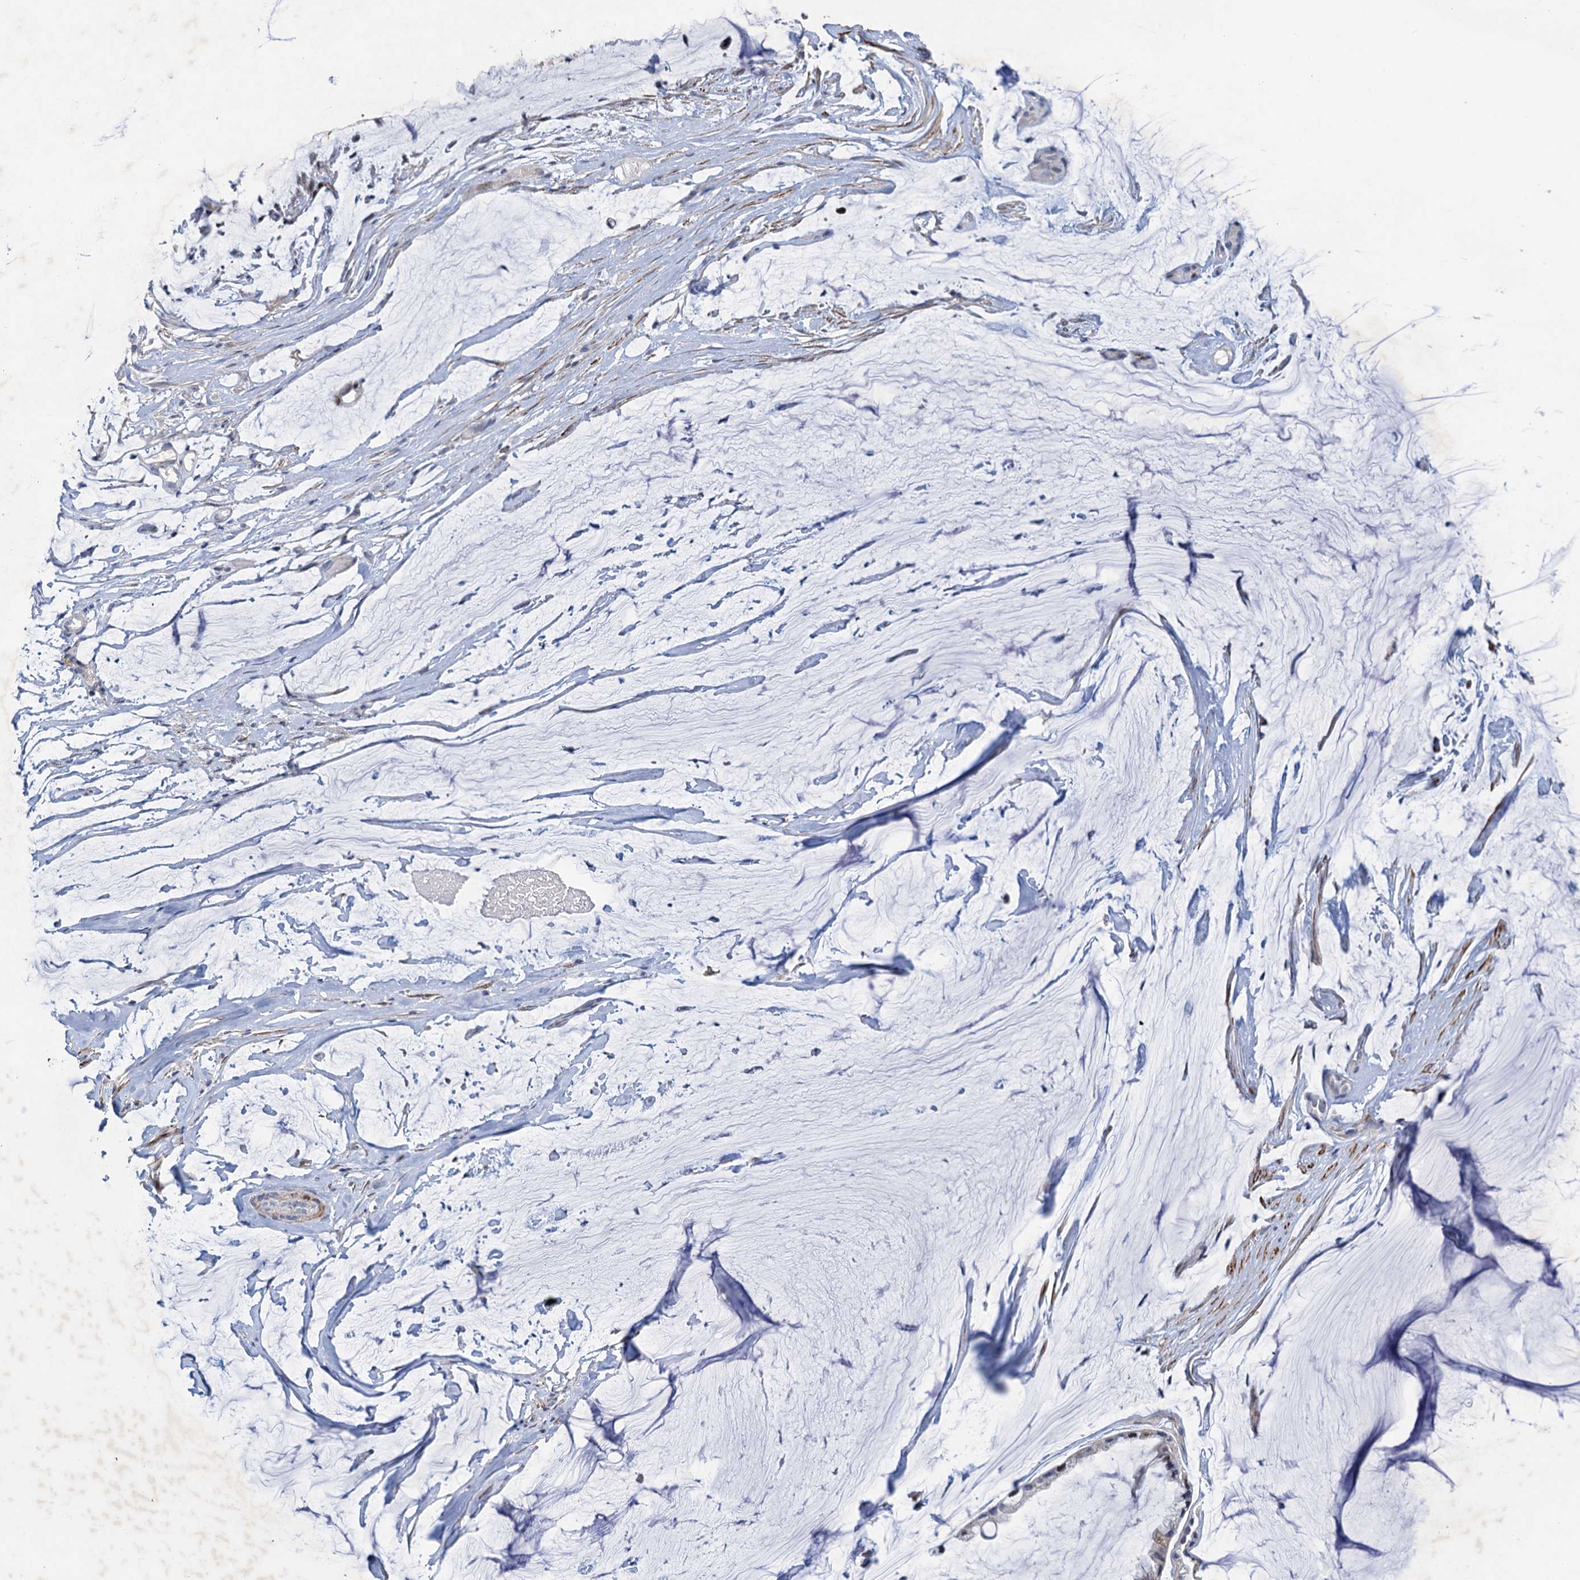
{"staining": {"intensity": "negative", "quantity": "none", "location": "none"}, "tissue": "ovarian cancer", "cell_type": "Tumor cells", "image_type": "cancer", "snomed": [{"axis": "morphology", "description": "Cystadenocarcinoma, mucinous, NOS"}, {"axis": "topography", "description": "Ovary"}], "caption": "This is an immunohistochemistry micrograph of human ovarian cancer. There is no staining in tumor cells.", "gene": "ESYT3", "patient": {"sex": "female", "age": 39}}